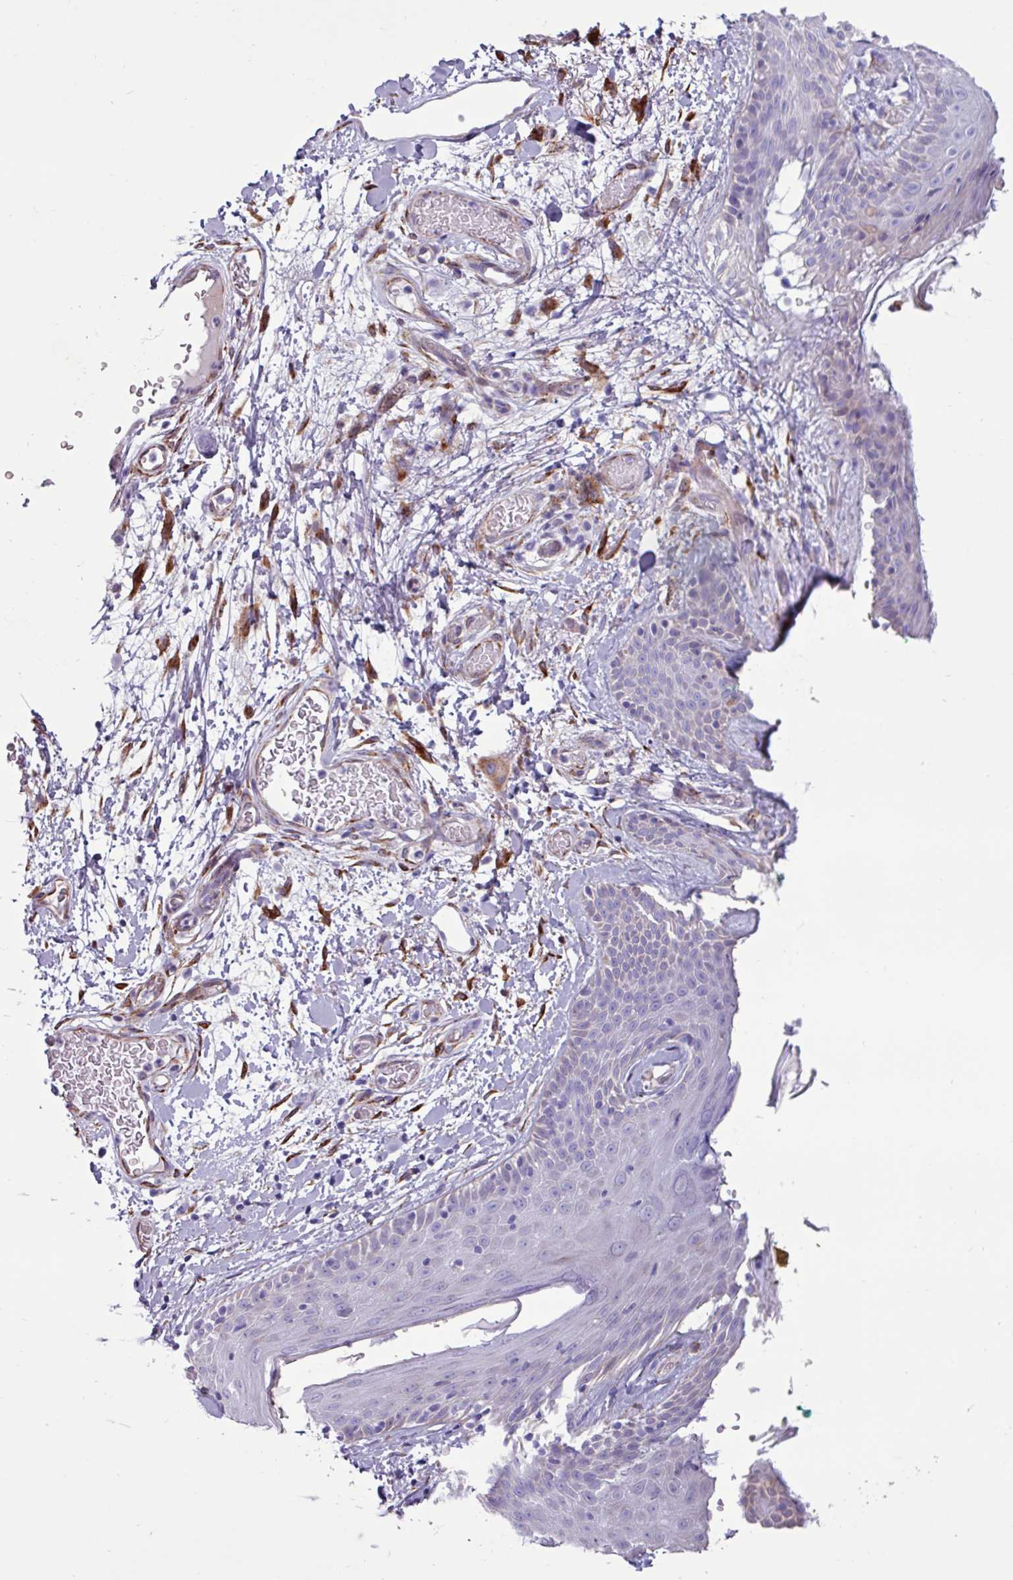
{"staining": {"intensity": "moderate", "quantity": ">75%", "location": "cytoplasmic/membranous"}, "tissue": "skin", "cell_type": "Fibroblasts", "image_type": "normal", "snomed": [{"axis": "morphology", "description": "Normal tissue, NOS"}, {"axis": "topography", "description": "Skin"}], "caption": "Immunohistochemical staining of normal human skin shows moderate cytoplasmic/membranous protein staining in about >75% of fibroblasts. The staining was performed using DAB to visualize the protein expression in brown, while the nuclei were stained in blue with hematoxylin (Magnification: 20x).", "gene": "PPP1R35", "patient": {"sex": "male", "age": 79}}